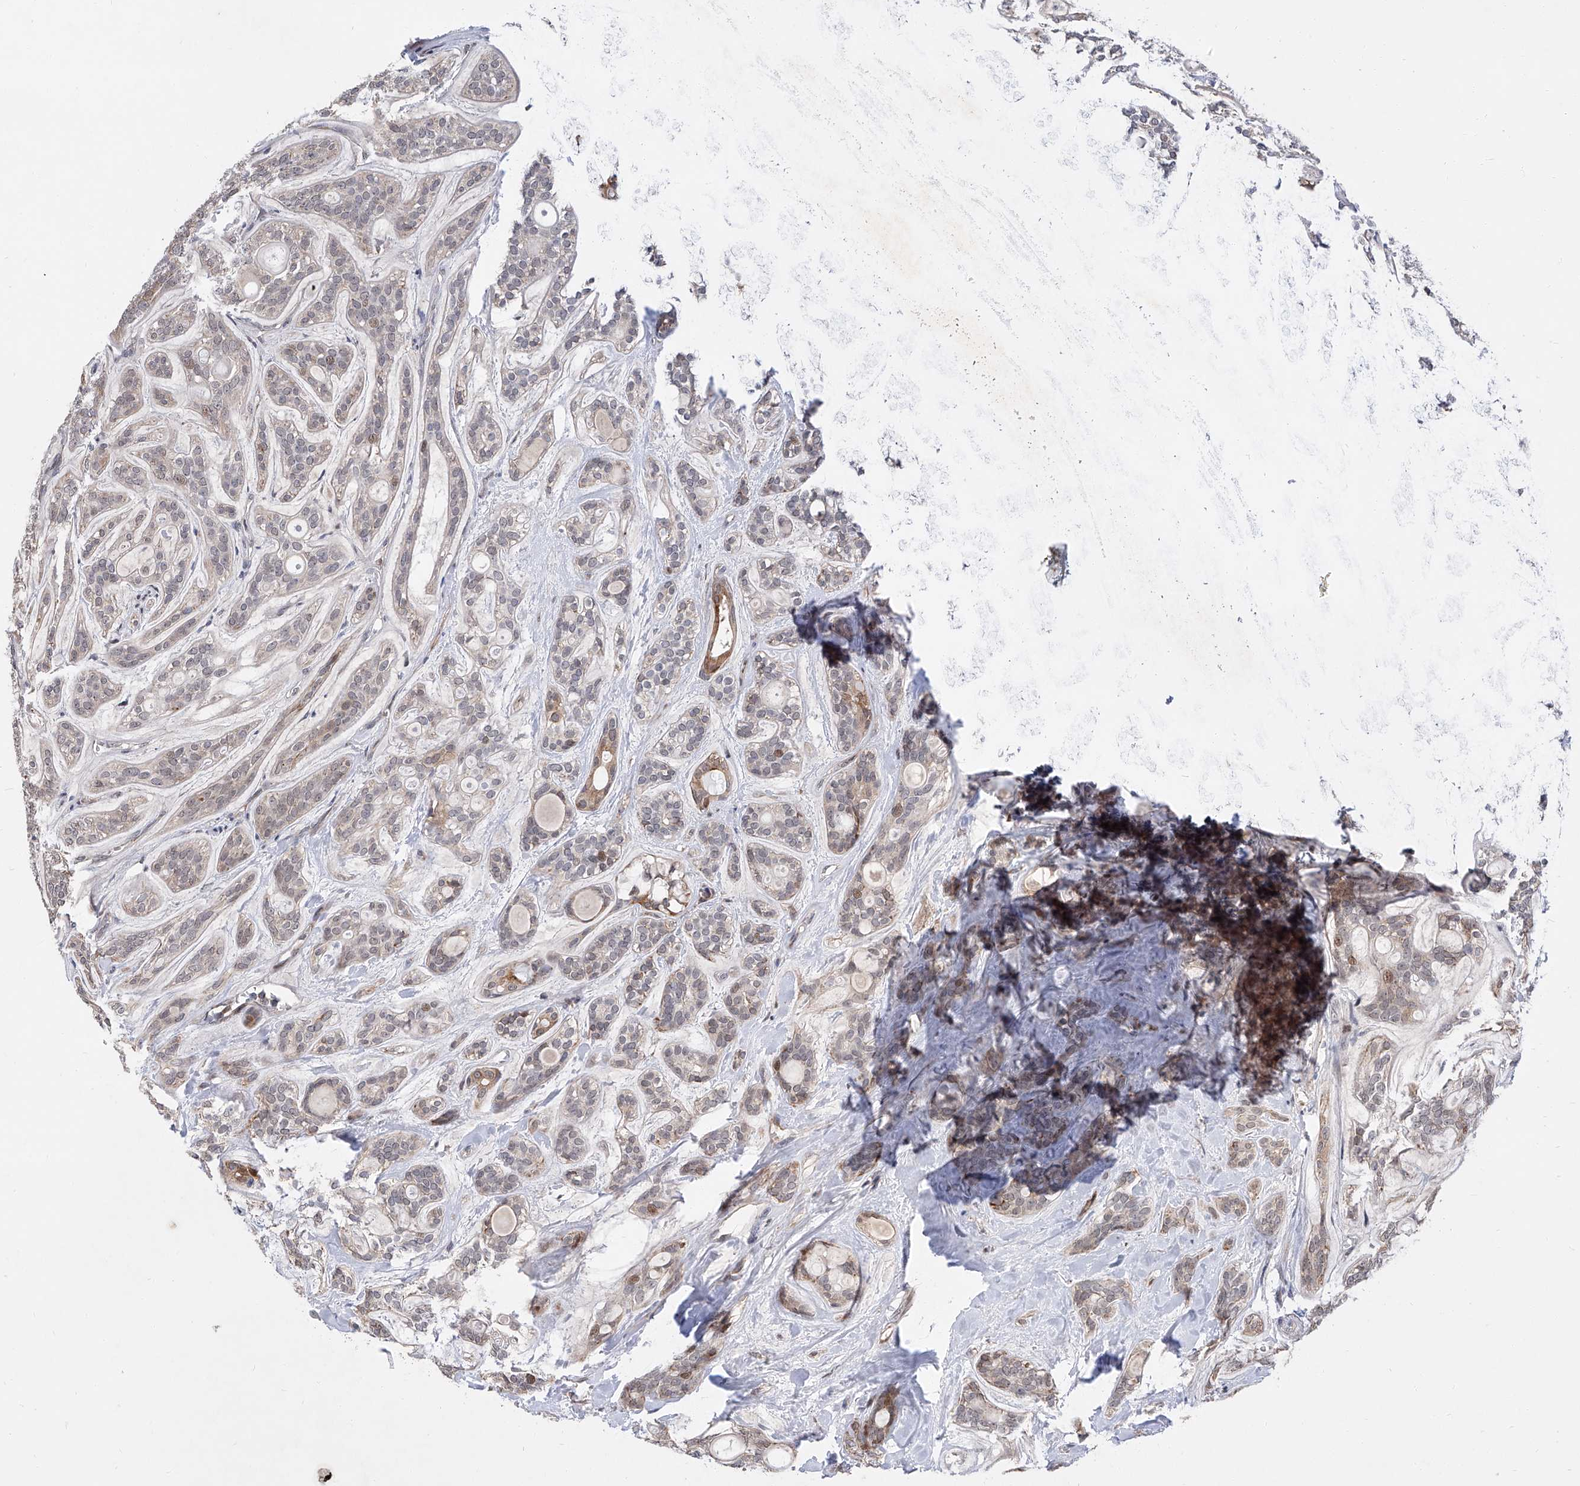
{"staining": {"intensity": "moderate", "quantity": "<25%", "location": "nuclear"}, "tissue": "head and neck cancer", "cell_type": "Tumor cells", "image_type": "cancer", "snomed": [{"axis": "morphology", "description": "Adenocarcinoma, NOS"}, {"axis": "topography", "description": "Head-Neck"}], "caption": "Human head and neck adenocarcinoma stained with a protein marker demonstrates moderate staining in tumor cells.", "gene": "FARP2", "patient": {"sex": "male", "age": 66}}